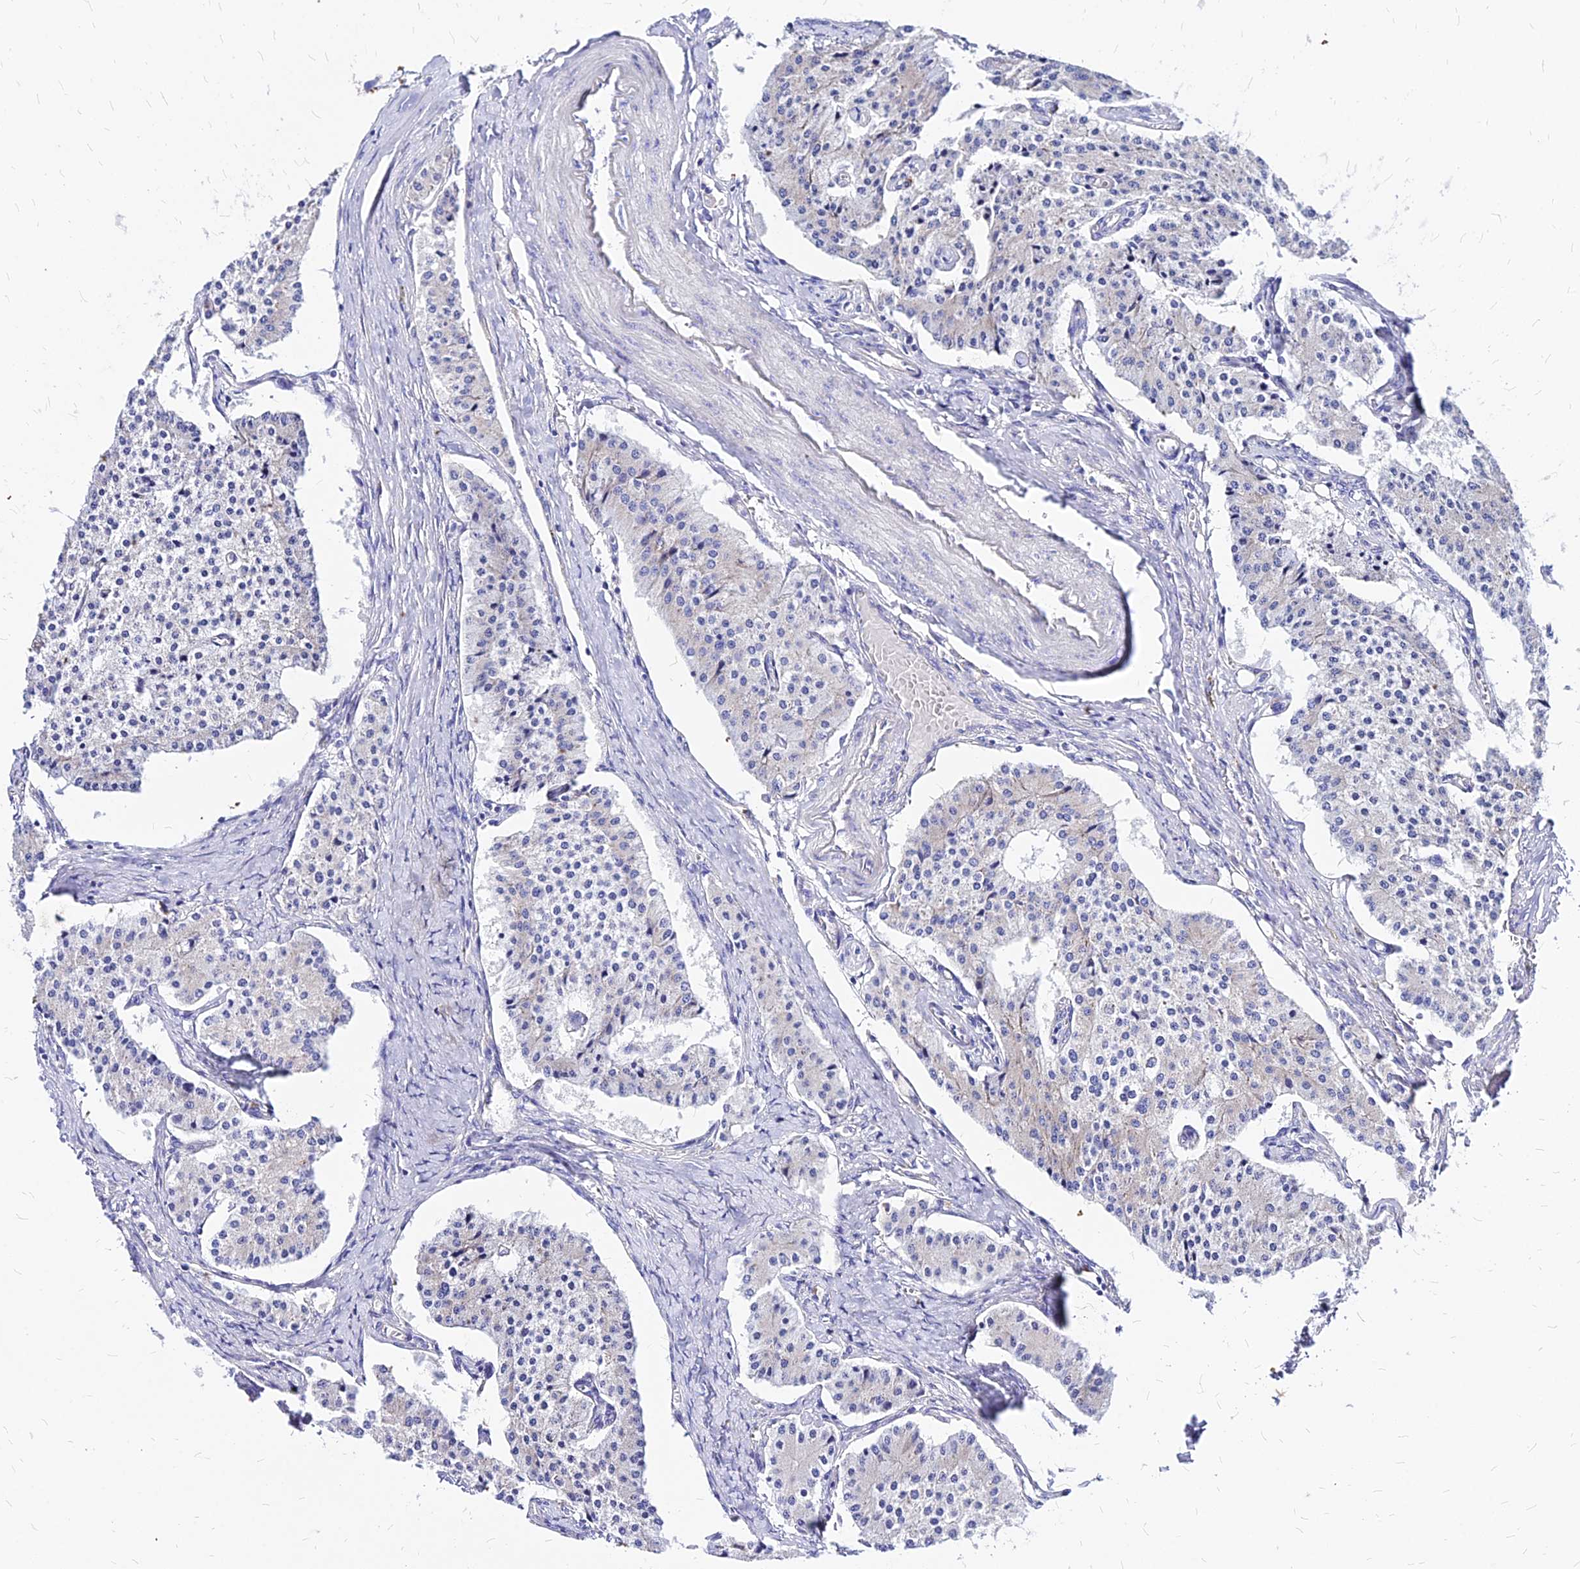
{"staining": {"intensity": "negative", "quantity": "none", "location": "none"}, "tissue": "carcinoid", "cell_type": "Tumor cells", "image_type": "cancer", "snomed": [{"axis": "morphology", "description": "Carcinoid, malignant, NOS"}, {"axis": "topography", "description": "Colon"}], "caption": "Human carcinoid stained for a protein using IHC shows no positivity in tumor cells.", "gene": "RPL19", "patient": {"sex": "female", "age": 52}}